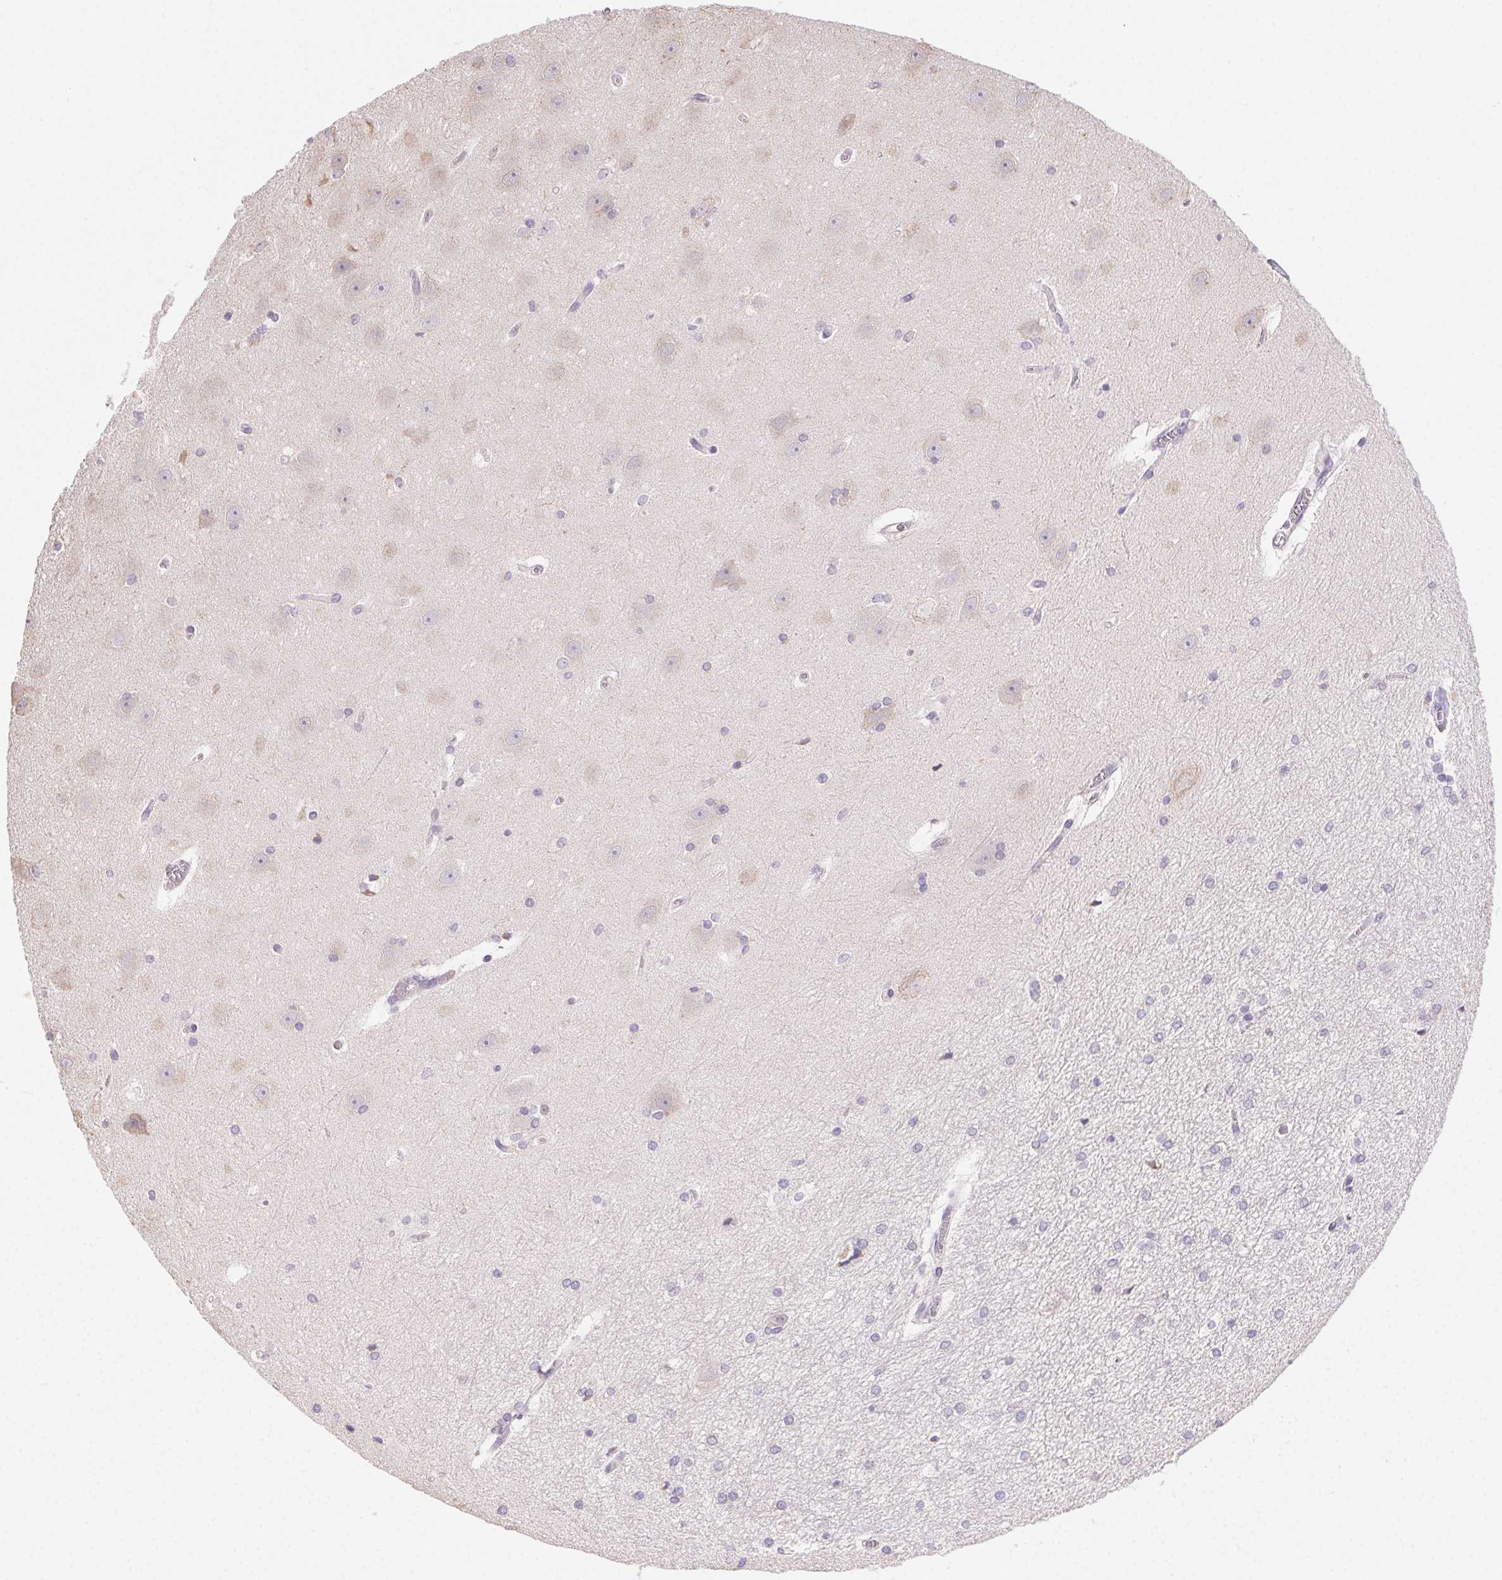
{"staining": {"intensity": "negative", "quantity": "none", "location": "none"}, "tissue": "hippocampus", "cell_type": "Glial cells", "image_type": "normal", "snomed": [{"axis": "morphology", "description": "Normal tissue, NOS"}, {"axis": "topography", "description": "Cerebral cortex"}, {"axis": "topography", "description": "Hippocampus"}], "caption": "DAB (3,3'-diaminobenzidine) immunohistochemical staining of benign hippocampus demonstrates no significant expression in glial cells.", "gene": "SNX31", "patient": {"sex": "female", "age": 19}}